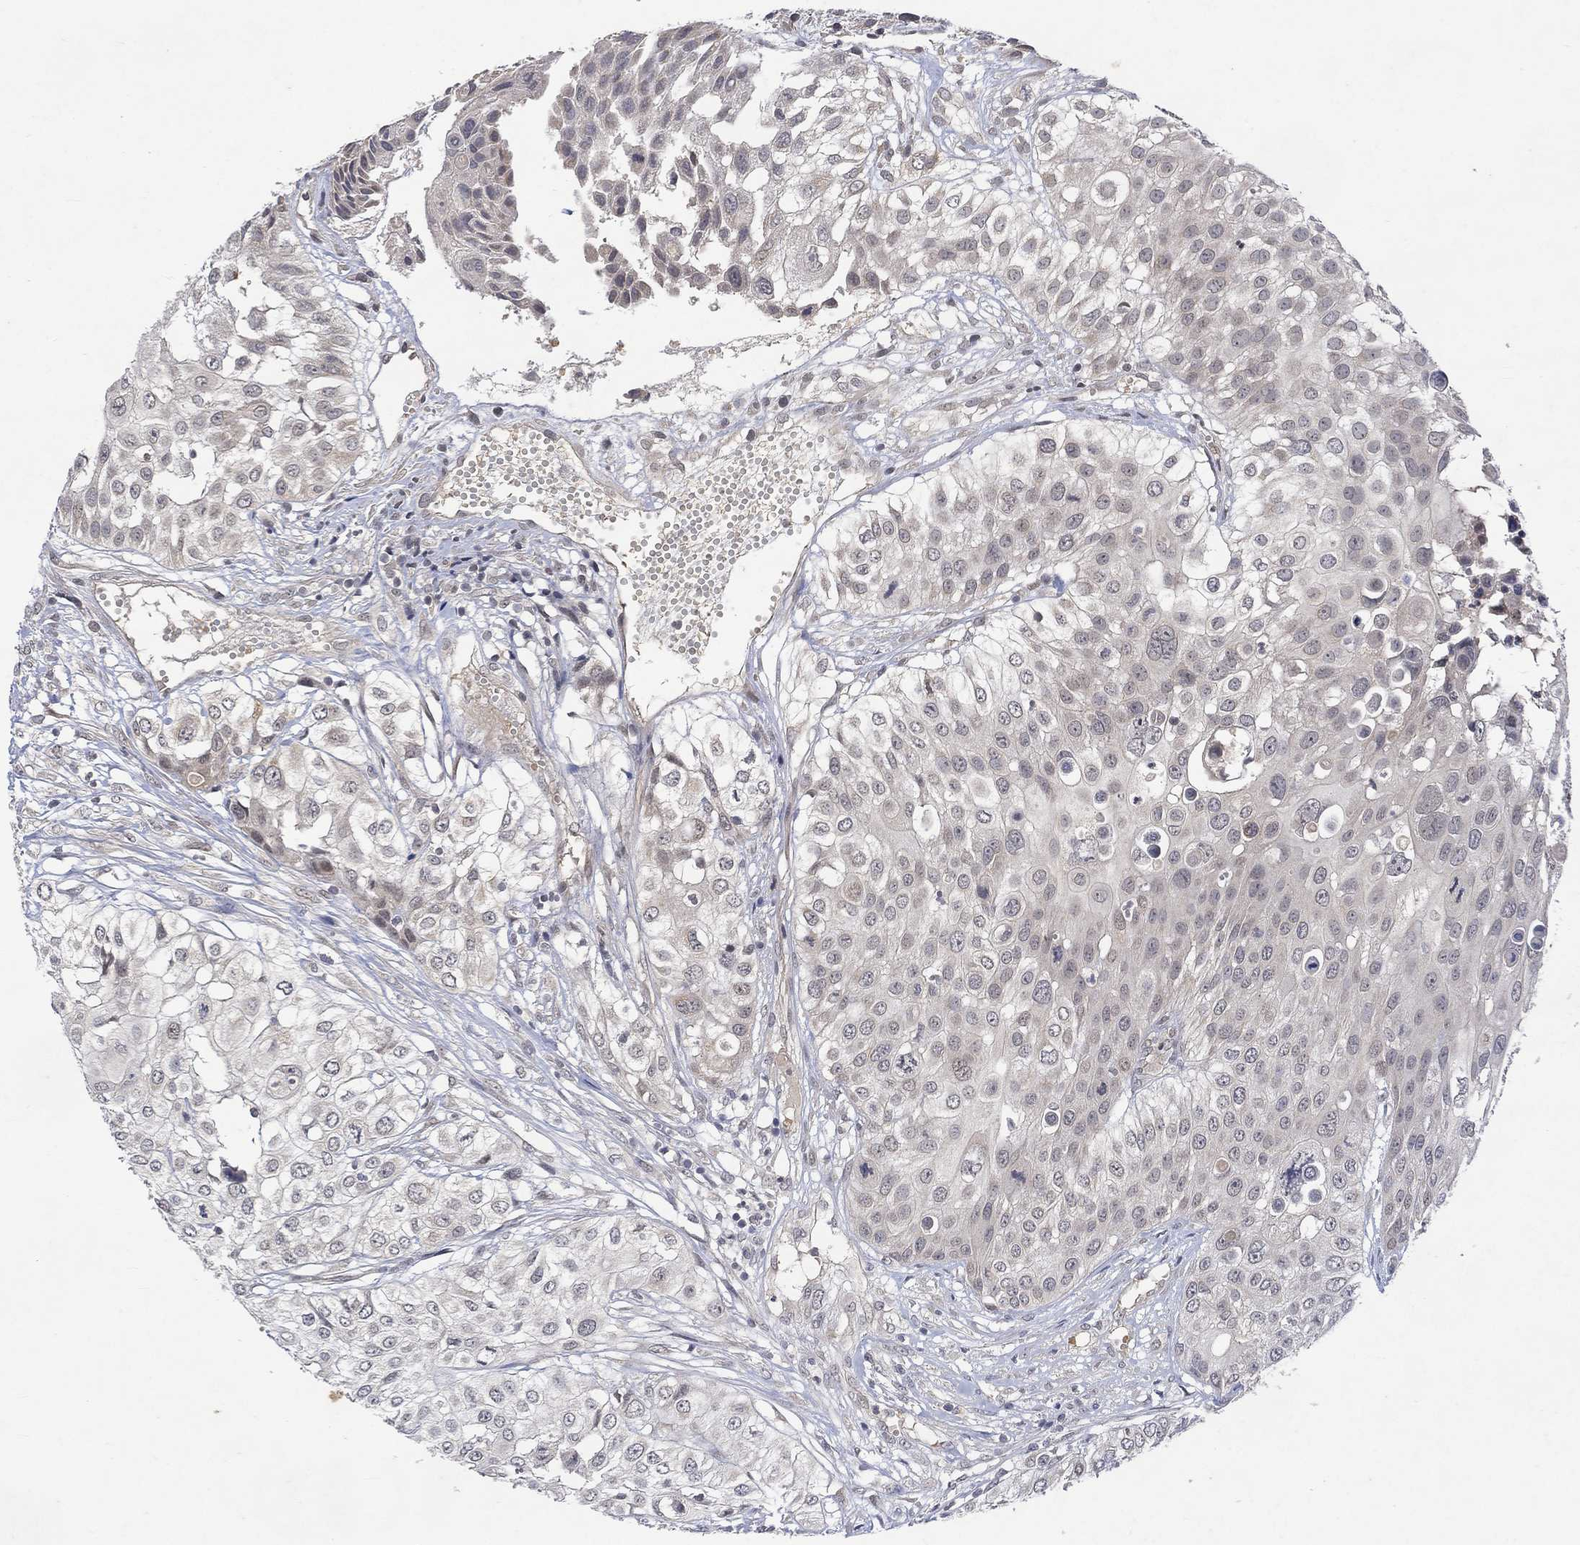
{"staining": {"intensity": "negative", "quantity": "none", "location": "none"}, "tissue": "urothelial cancer", "cell_type": "Tumor cells", "image_type": "cancer", "snomed": [{"axis": "morphology", "description": "Urothelial carcinoma, High grade"}, {"axis": "topography", "description": "Urinary bladder"}], "caption": "Tumor cells are negative for protein expression in human urothelial cancer.", "gene": "GRIN2D", "patient": {"sex": "female", "age": 79}}